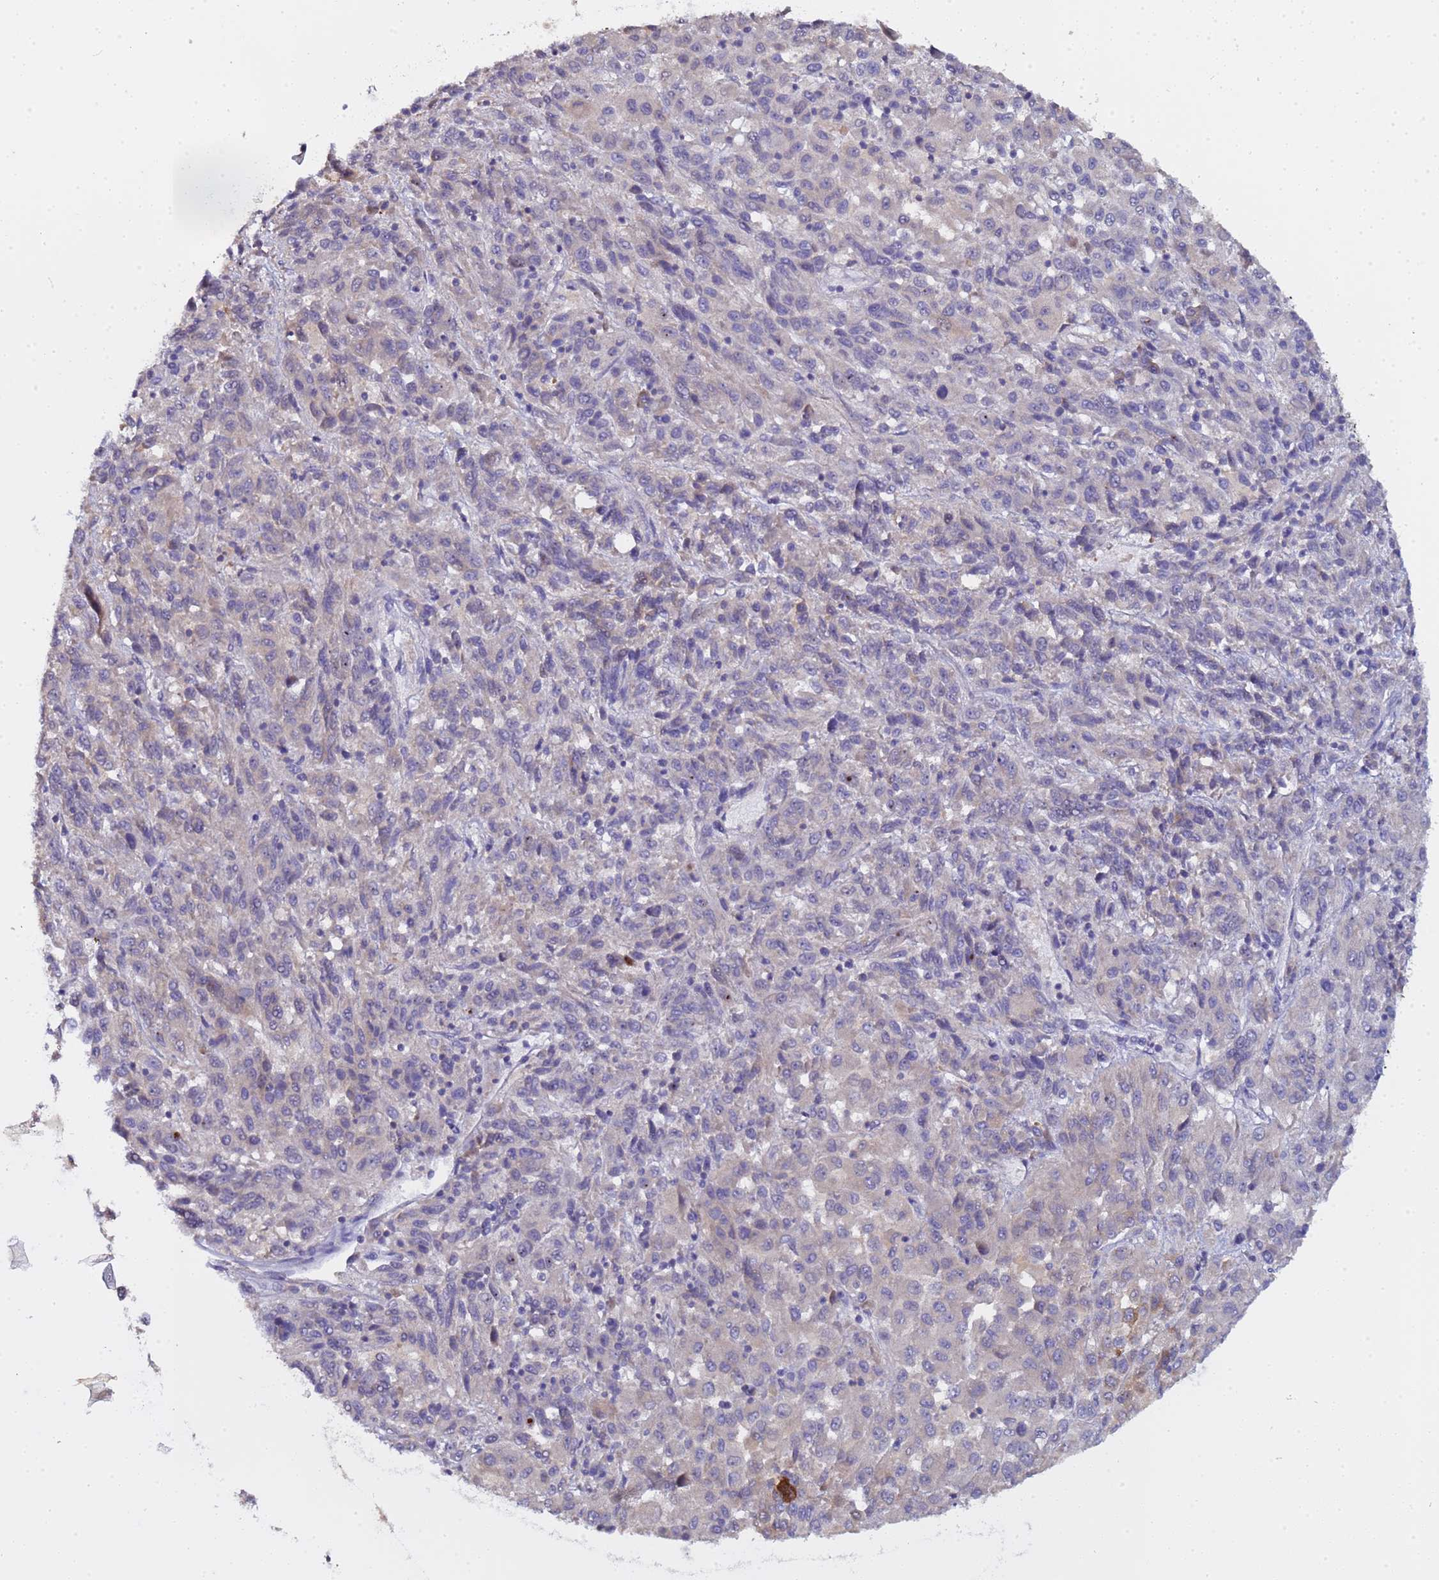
{"staining": {"intensity": "negative", "quantity": "none", "location": "none"}, "tissue": "melanoma", "cell_type": "Tumor cells", "image_type": "cancer", "snomed": [{"axis": "morphology", "description": "Malignant melanoma, Metastatic site"}, {"axis": "topography", "description": "Lung"}], "caption": "Photomicrograph shows no significant protein positivity in tumor cells of malignant melanoma (metastatic site). (Immunohistochemistry (ihc), brightfield microscopy, high magnification).", "gene": "ELMOD2", "patient": {"sex": "male", "age": 64}}